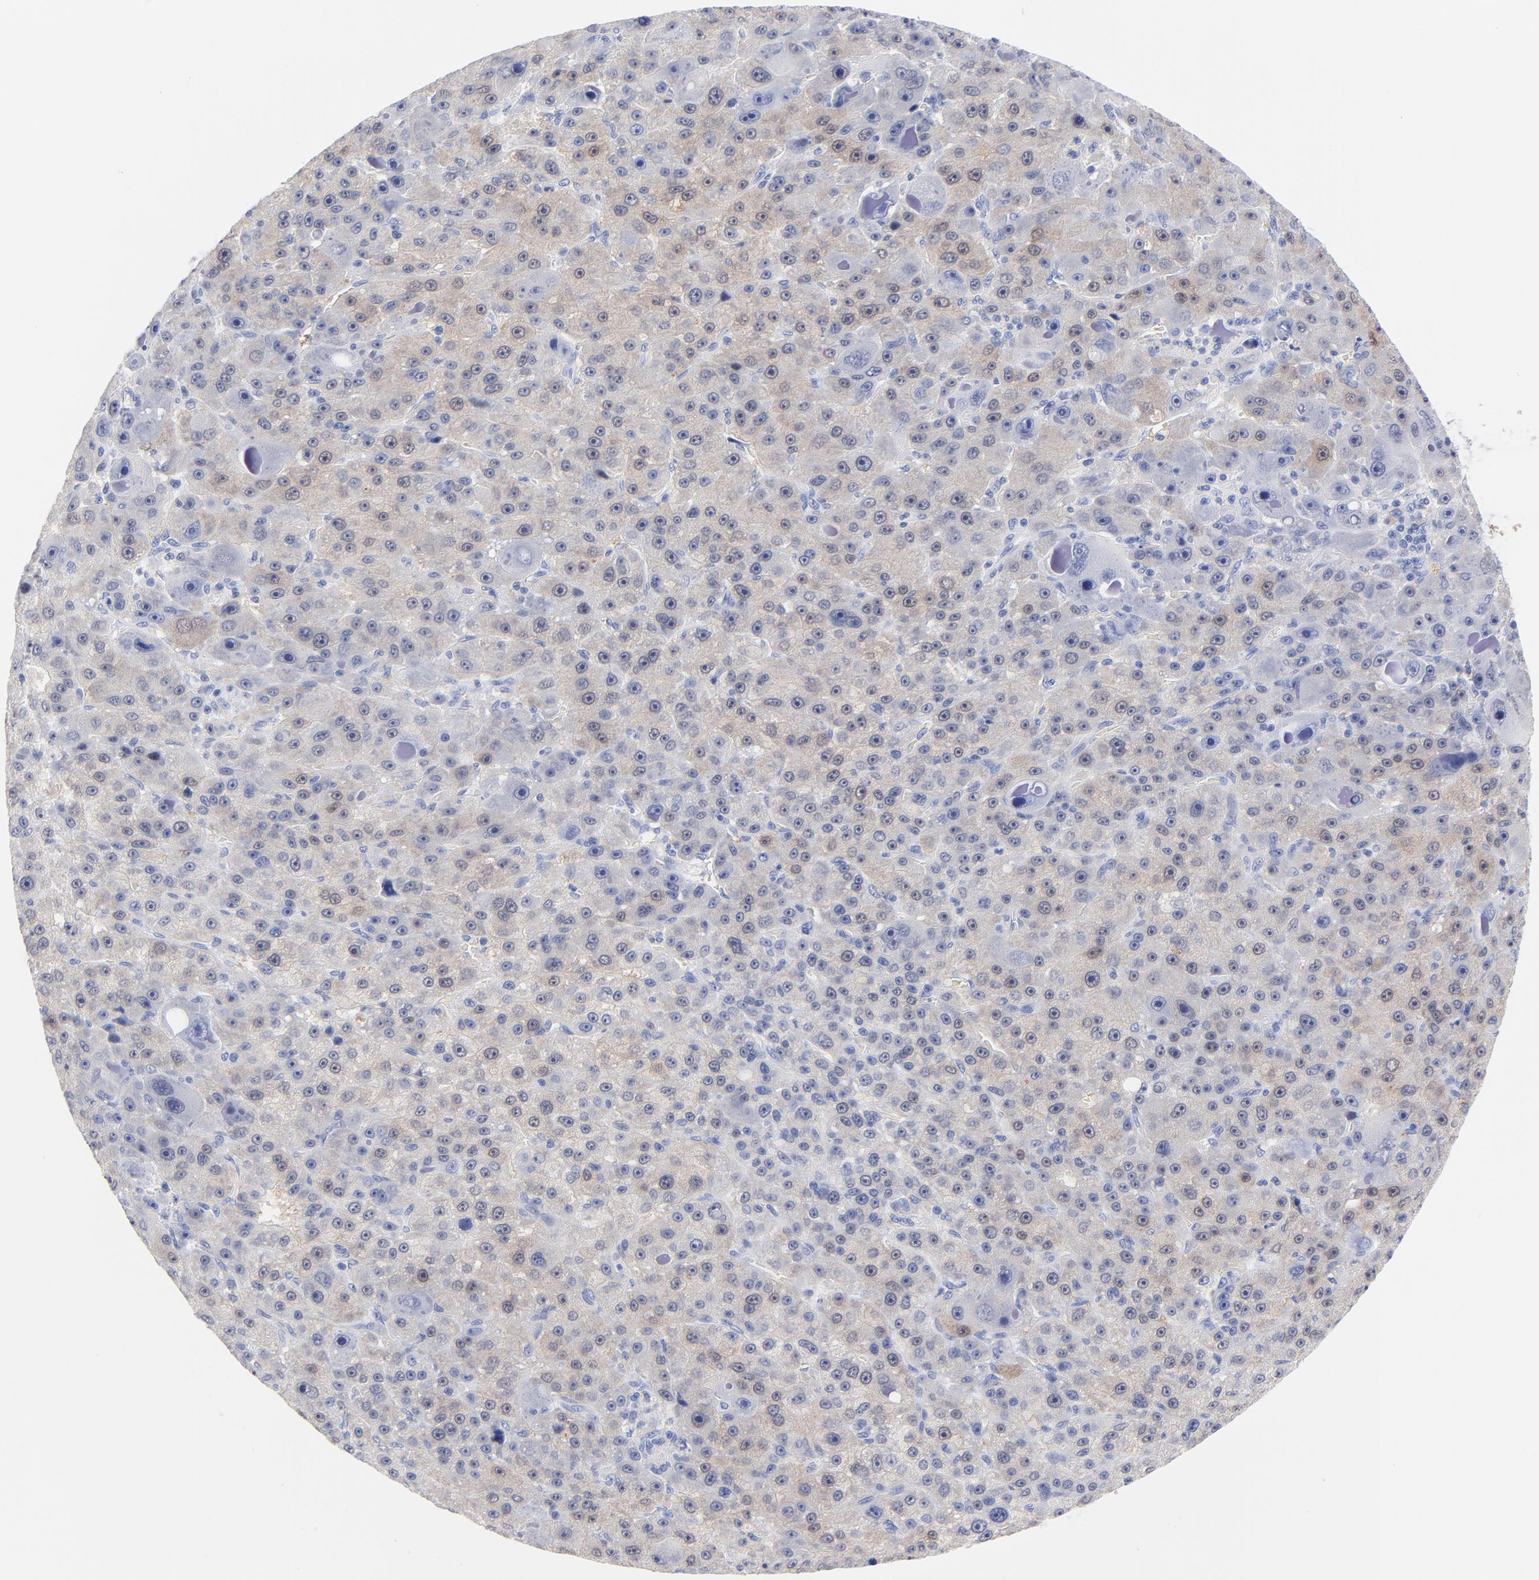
{"staining": {"intensity": "weak", "quantity": ">75%", "location": "cytoplasmic/membranous"}, "tissue": "liver cancer", "cell_type": "Tumor cells", "image_type": "cancer", "snomed": [{"axis": "morphology", "description": "Carcinoma, Hepatocellular, NOS"}, {"axis": "topography", "description": "Liver"}], "caption": "Immunohistochemistry of liver hepatocellular carcinoma shows low levels of weak cytoplasmic/membranous positivity in approximately >75% of tumor cells. The staining was performed using DAB to visualize the protein expression in brown, while the nuclei were stained in blue with hematoxylin (Magnification: 20x).", "gene": "ACY1", "patient": {"sex": "male", "age": 76}}